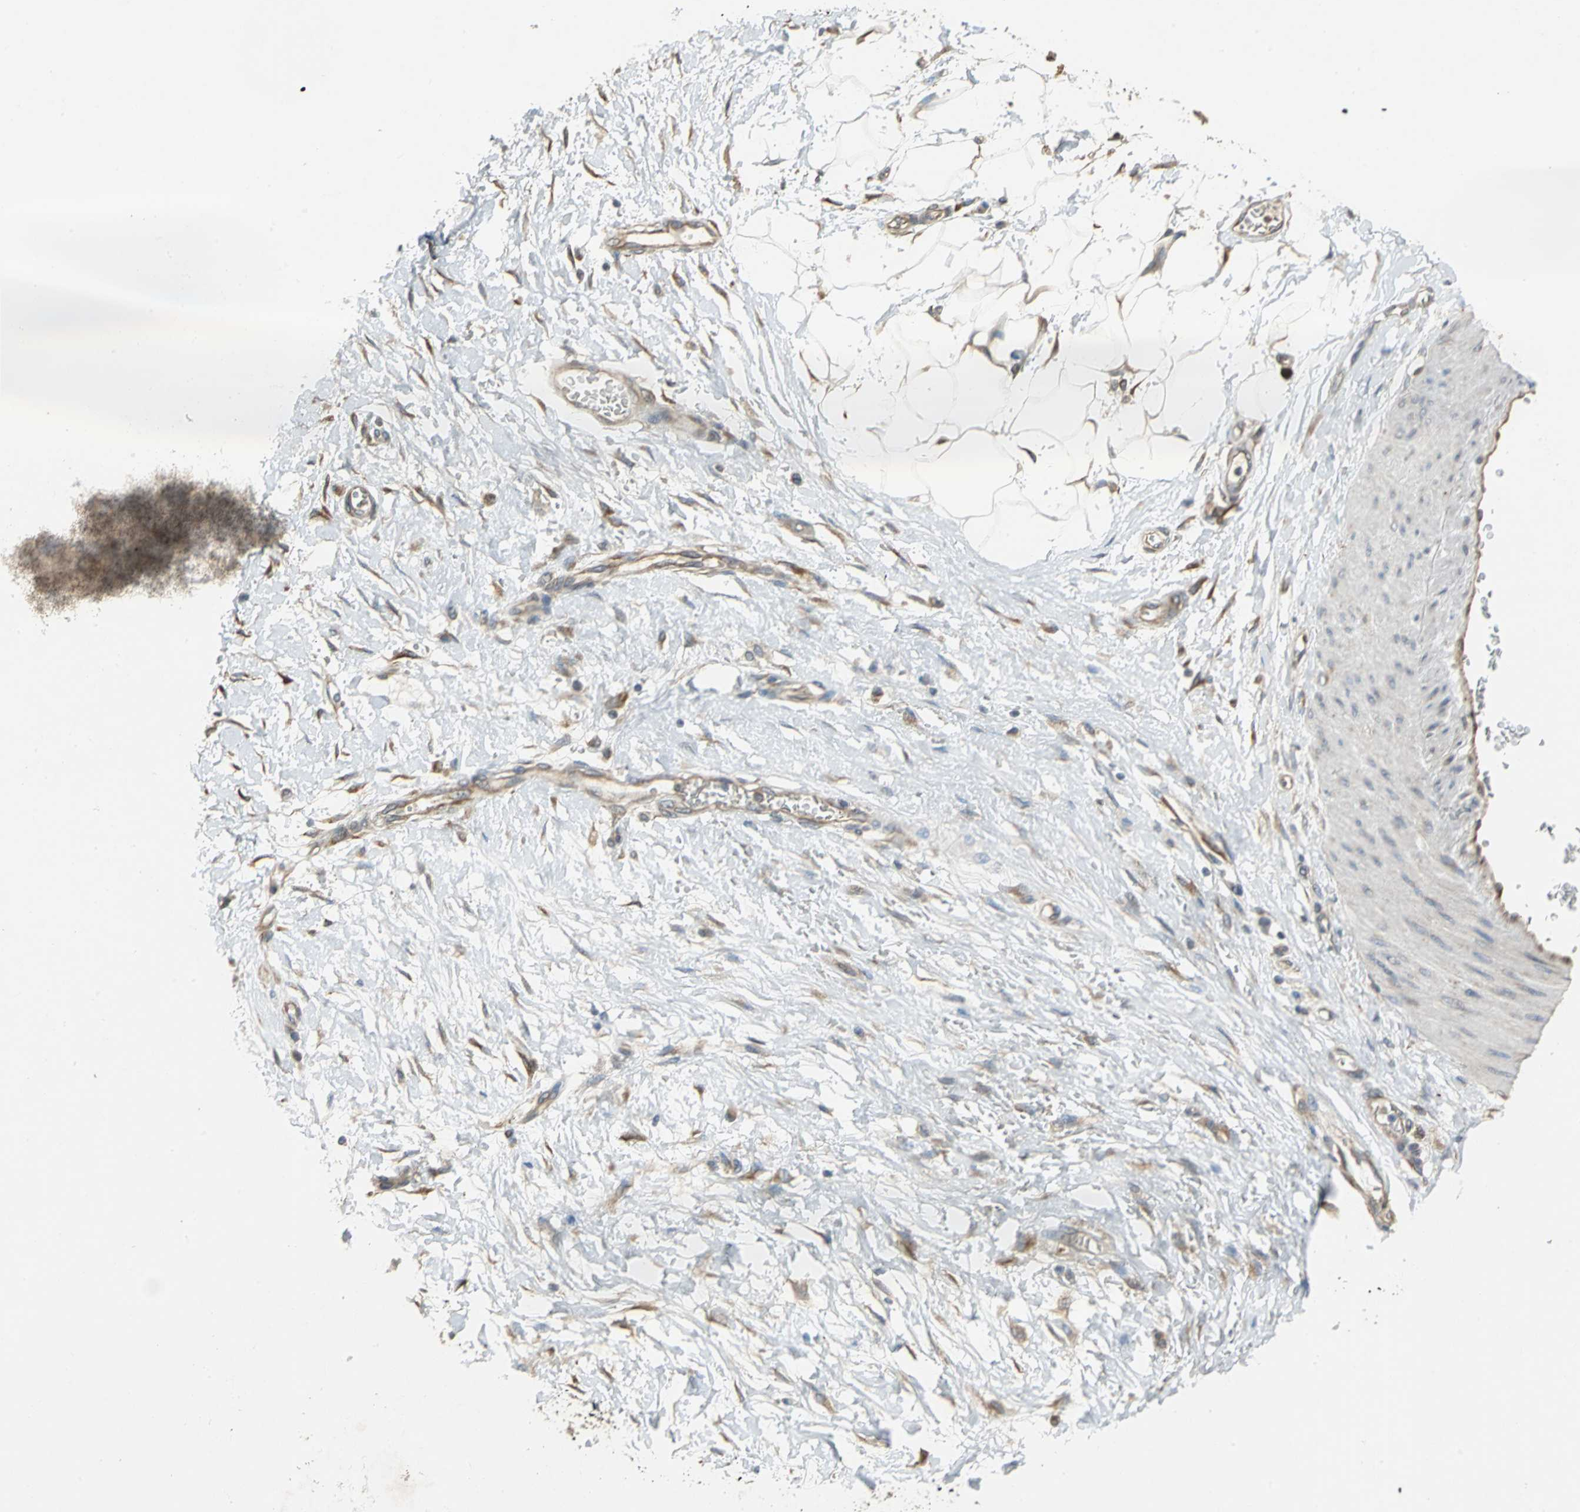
{"staining": {"intensity": "moderate", "quantity": ">75%", "location": "cytoplasmic/membranous"}, "tissue": "adipose tissue", "cell_type": "Adipocytes", "image_type": "normal", "snomed": [{"axis": "morphology", "description": "Normal tissue, NOS"}, {"axis": "morphology", "description": "Urothelial carcinoma, High grade"}, {"axis": "topography", "description": "Vascular tissue"}, {"axis": "topography", "description": "Urinary bladder"}], "caption": "A micrograph of human adipose tissue stained for a protein shows moderate cytoplasmic/membranous brown staining in adipocytes. The protein is shown in brown color, while the nuclei are stained blue.", "gene": "SYVN1", "patient": {"sex": "female", "age": 56}}